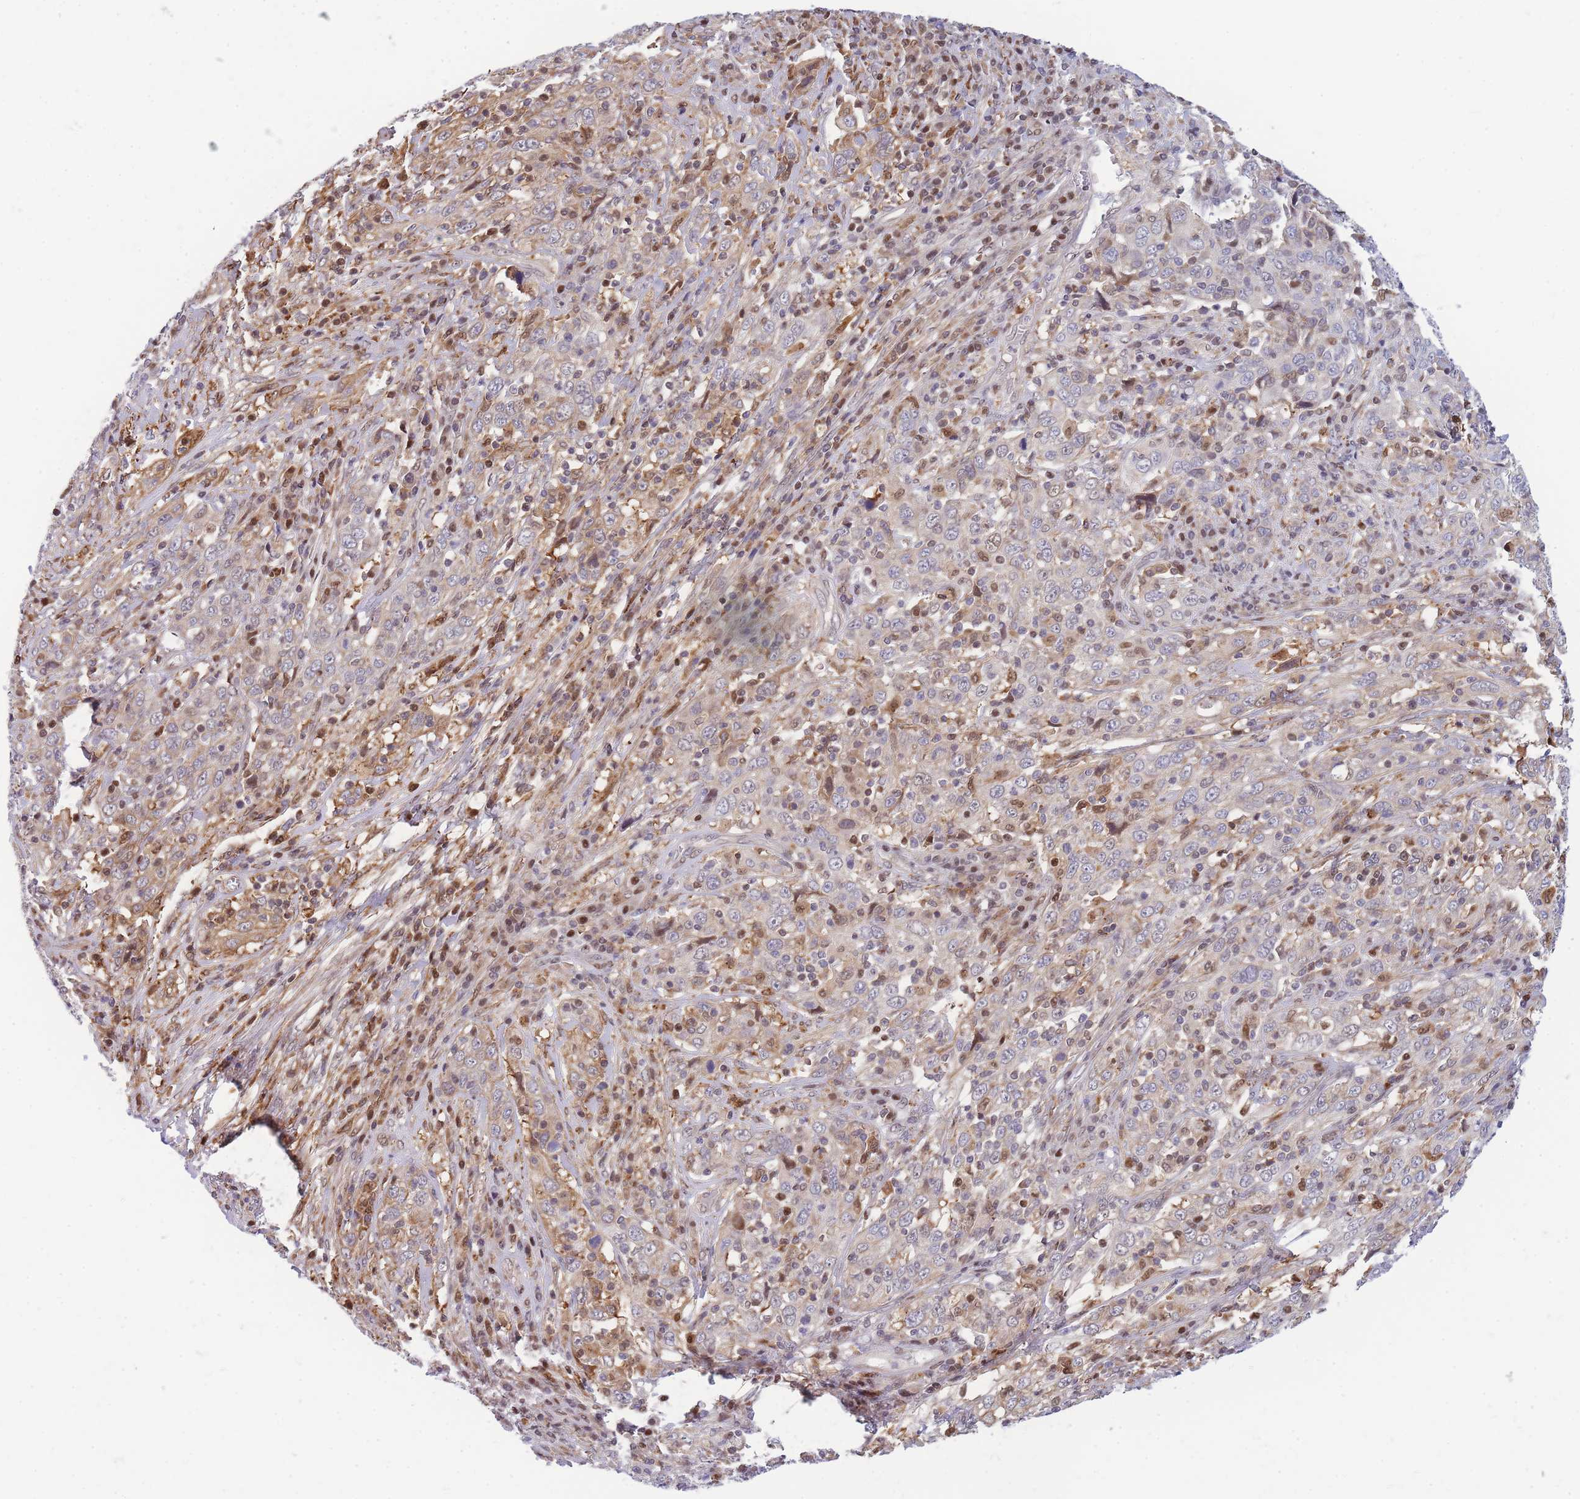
{"staining": {"intensity": "weak", "quantity": "<25%", "location": "cytoplasmic/membranous"}, "tissue": "cervical cancer", "cell_type": "Tumor cells", "image_type": "cancer", "snomed": [{"axis": "morphology", "description": "Squamous cell carcinoma, NOS"}, {"axis": "topography", "description": "Cervix"}], "caption": "Histopathology image shows no significant protein expression in tumor cells of cervical cancer.", "gene": "CRACD", "patient": {"sex": "female", "age": 46}}